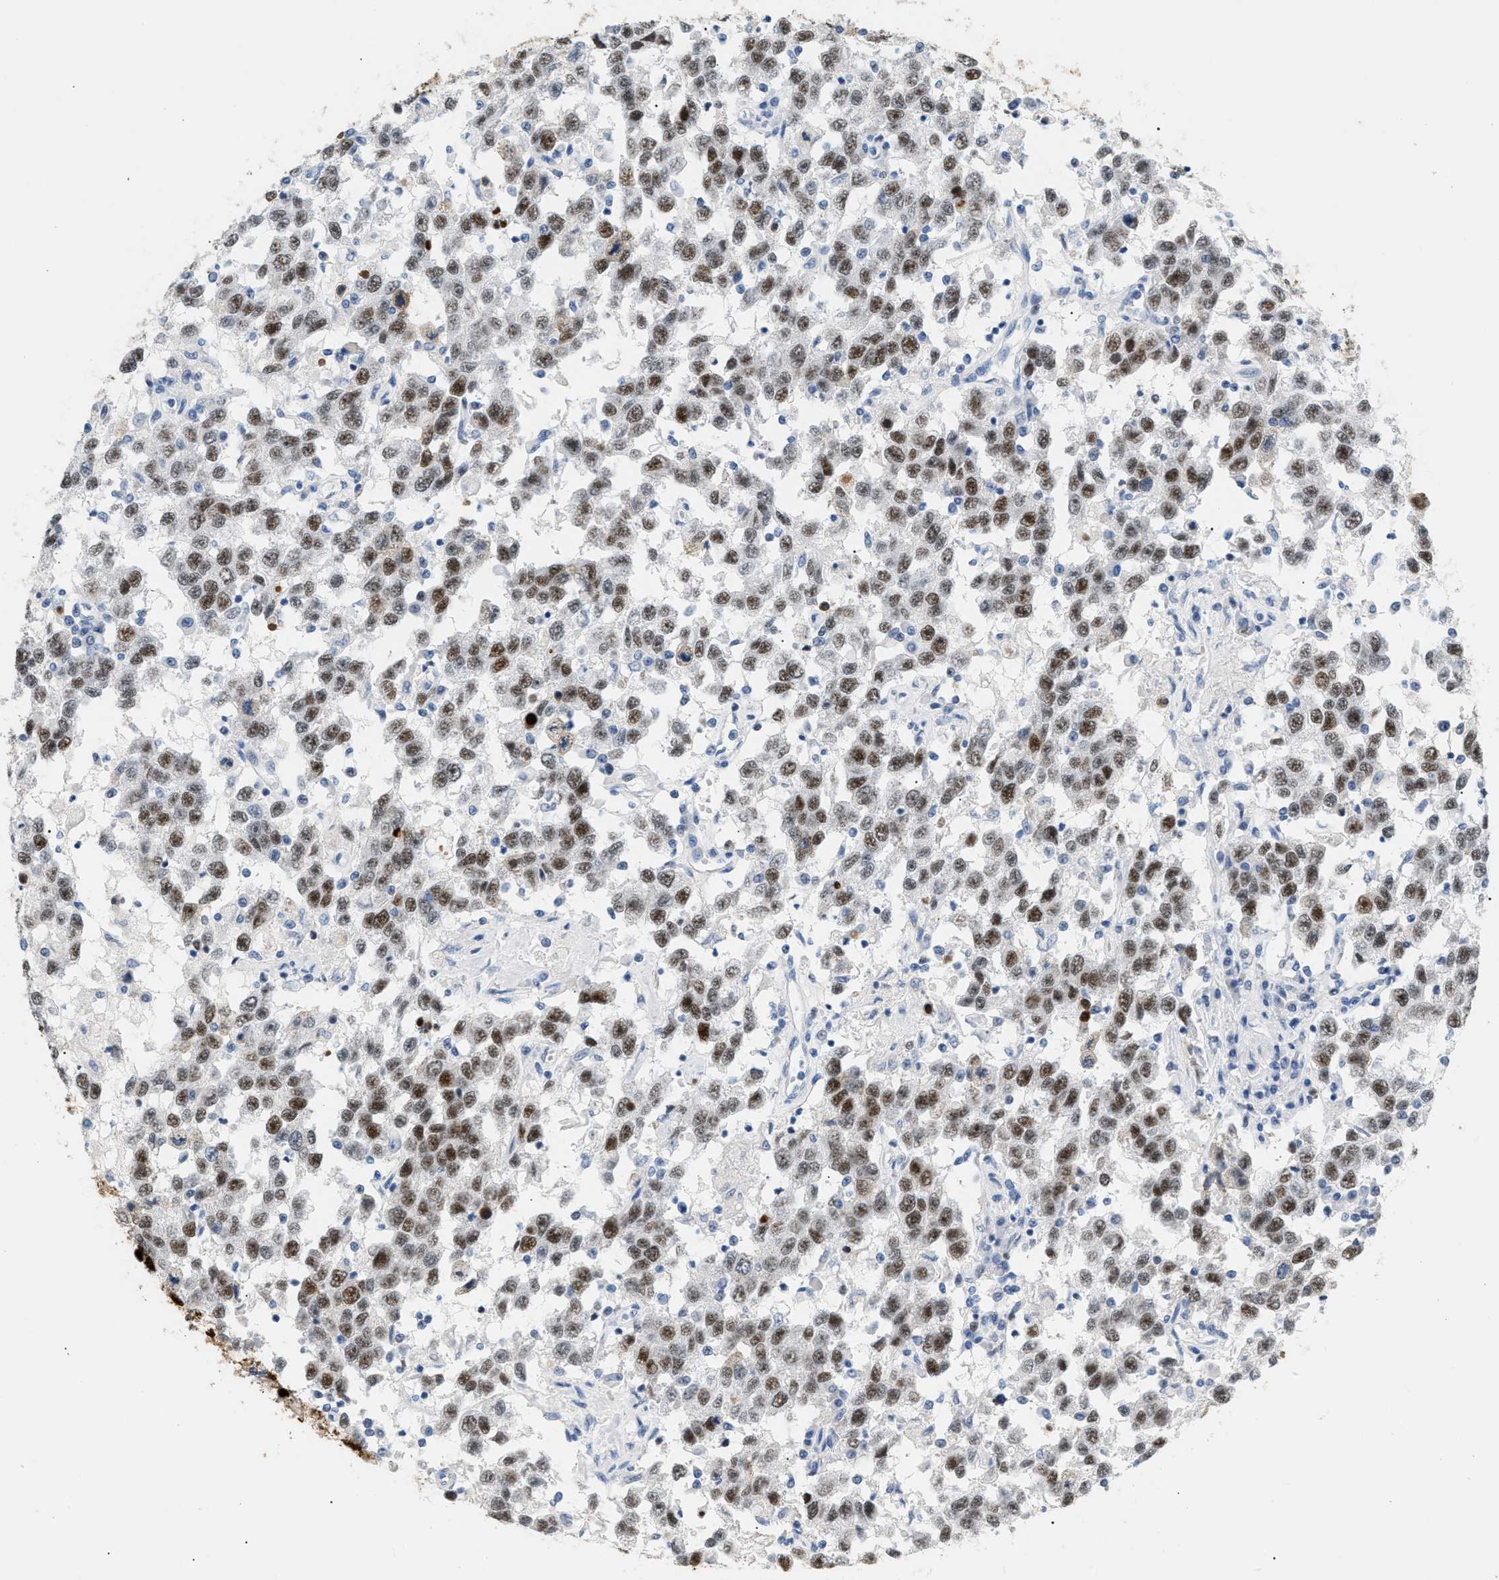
{"staining": {"intensity": "moderate", "quantity": ">75%", "location": "nuclear"}, "tissue": "testis cancer", "cell_type": "Tumor cells", "image_type": "cancer", "snomed": [{"axis": "morphology", "description": "Seminoma, NOS"}, {"axis": "topography", "description": "Testis"}], "caption": "Protein staining reveals moderate nuclear expression in about >75% of tumor cells in seminoma (testis).", "gene": "MCM7", "patient": {"sex": "male", "age": 41}}